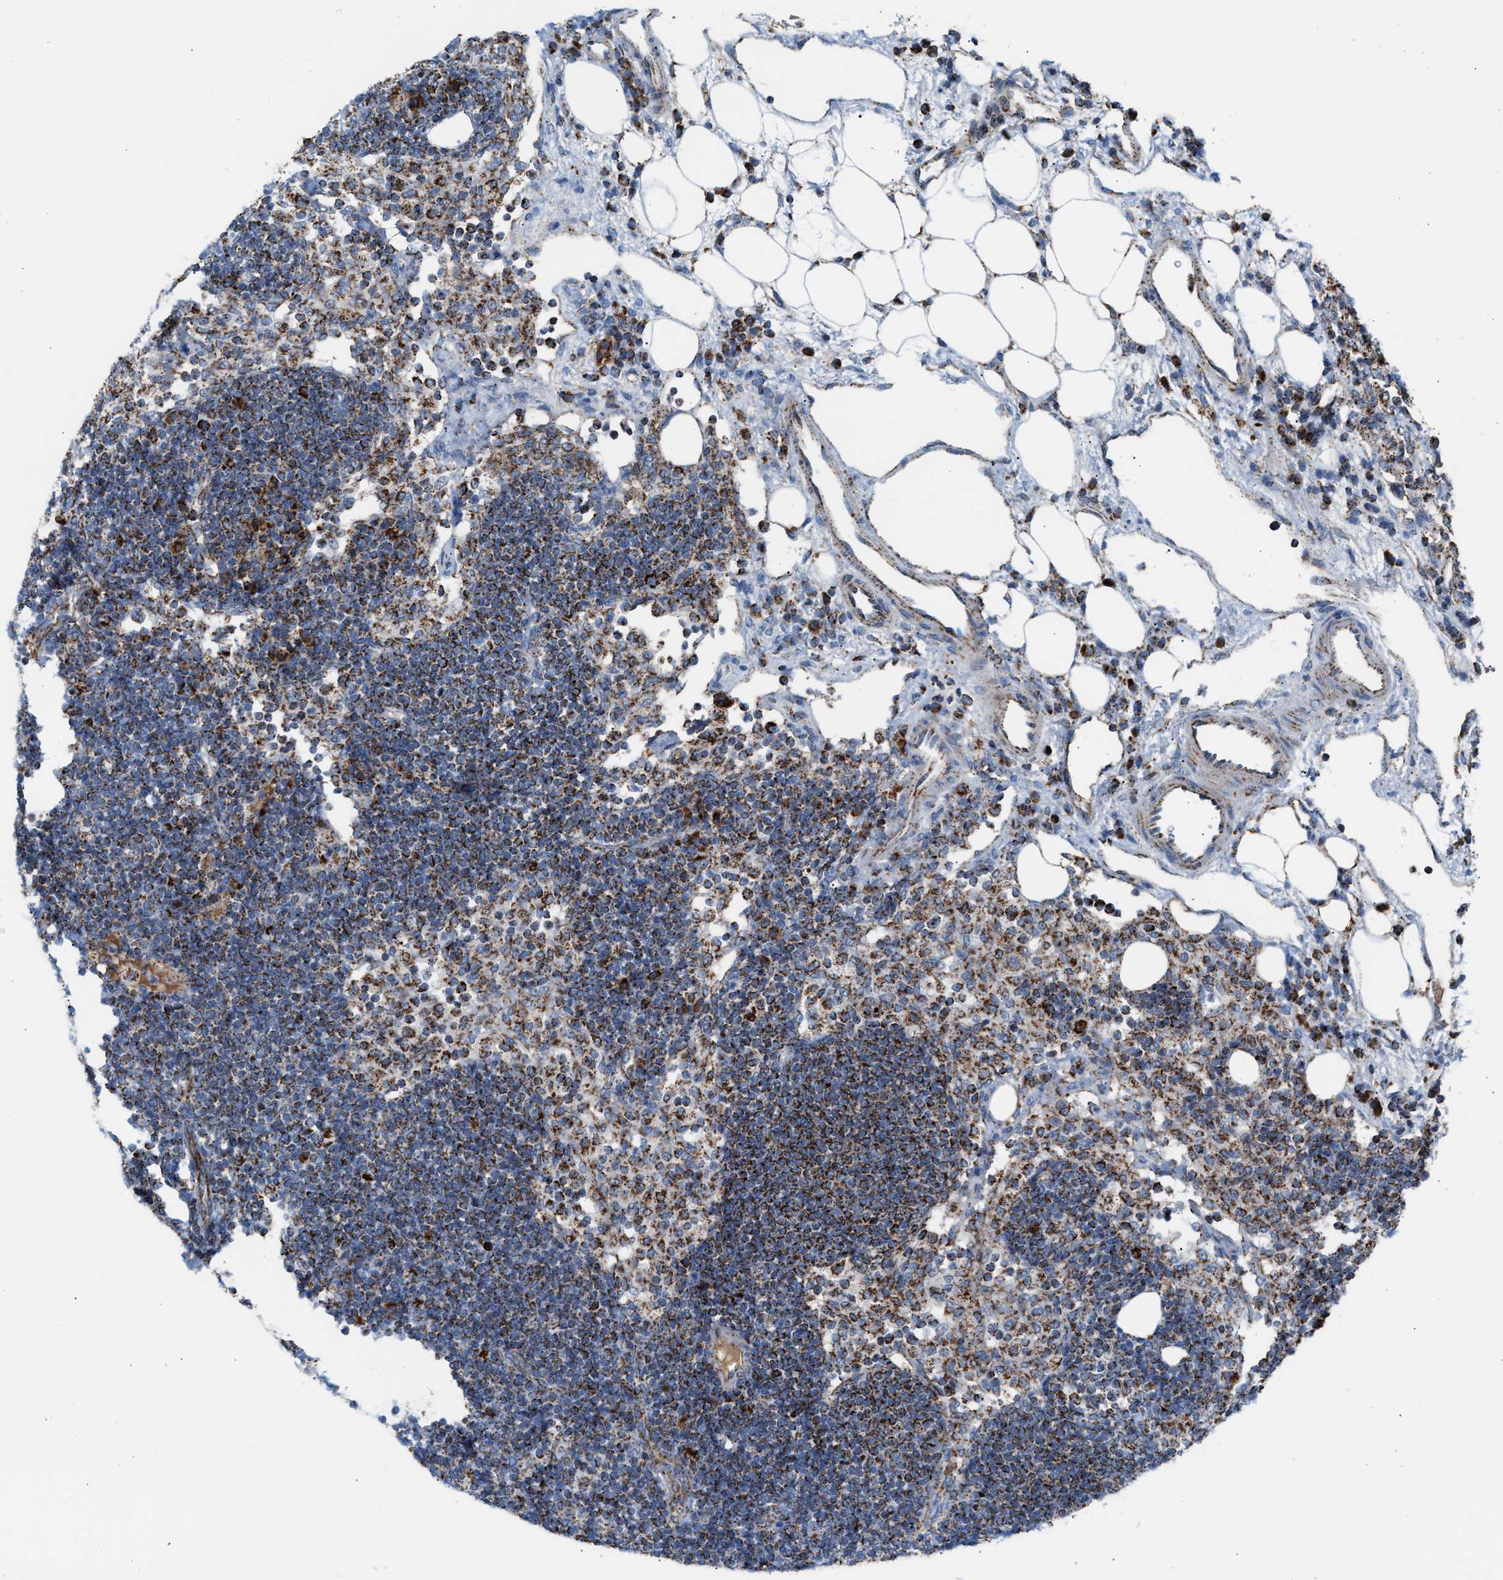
{"staining": {"intensity": "strong", "quantity": ">75%", "location": "cytoplasmic/membranous"}, "tissue": "lymph node", "cell_type": "Germinal center cells", "image_type": "normal", "snomed": [{"axis": "morphology", "description": "Normal tissue, NOS"}, {"axis": "morphology", "description": "Carcinoid, malignant, NOS"}, {"axis": "topography", "description": "Lymph node"}], "caption": "This image reveals benign lymph node stained with IHC to label a protein in brown. The cytoplasmic/membranous of germinal center cells show strong positivity for the protein. Nuclei are counter-stained blue.", "gene": "PMPCA", "patient": {"sex": "male", "age": 47}}